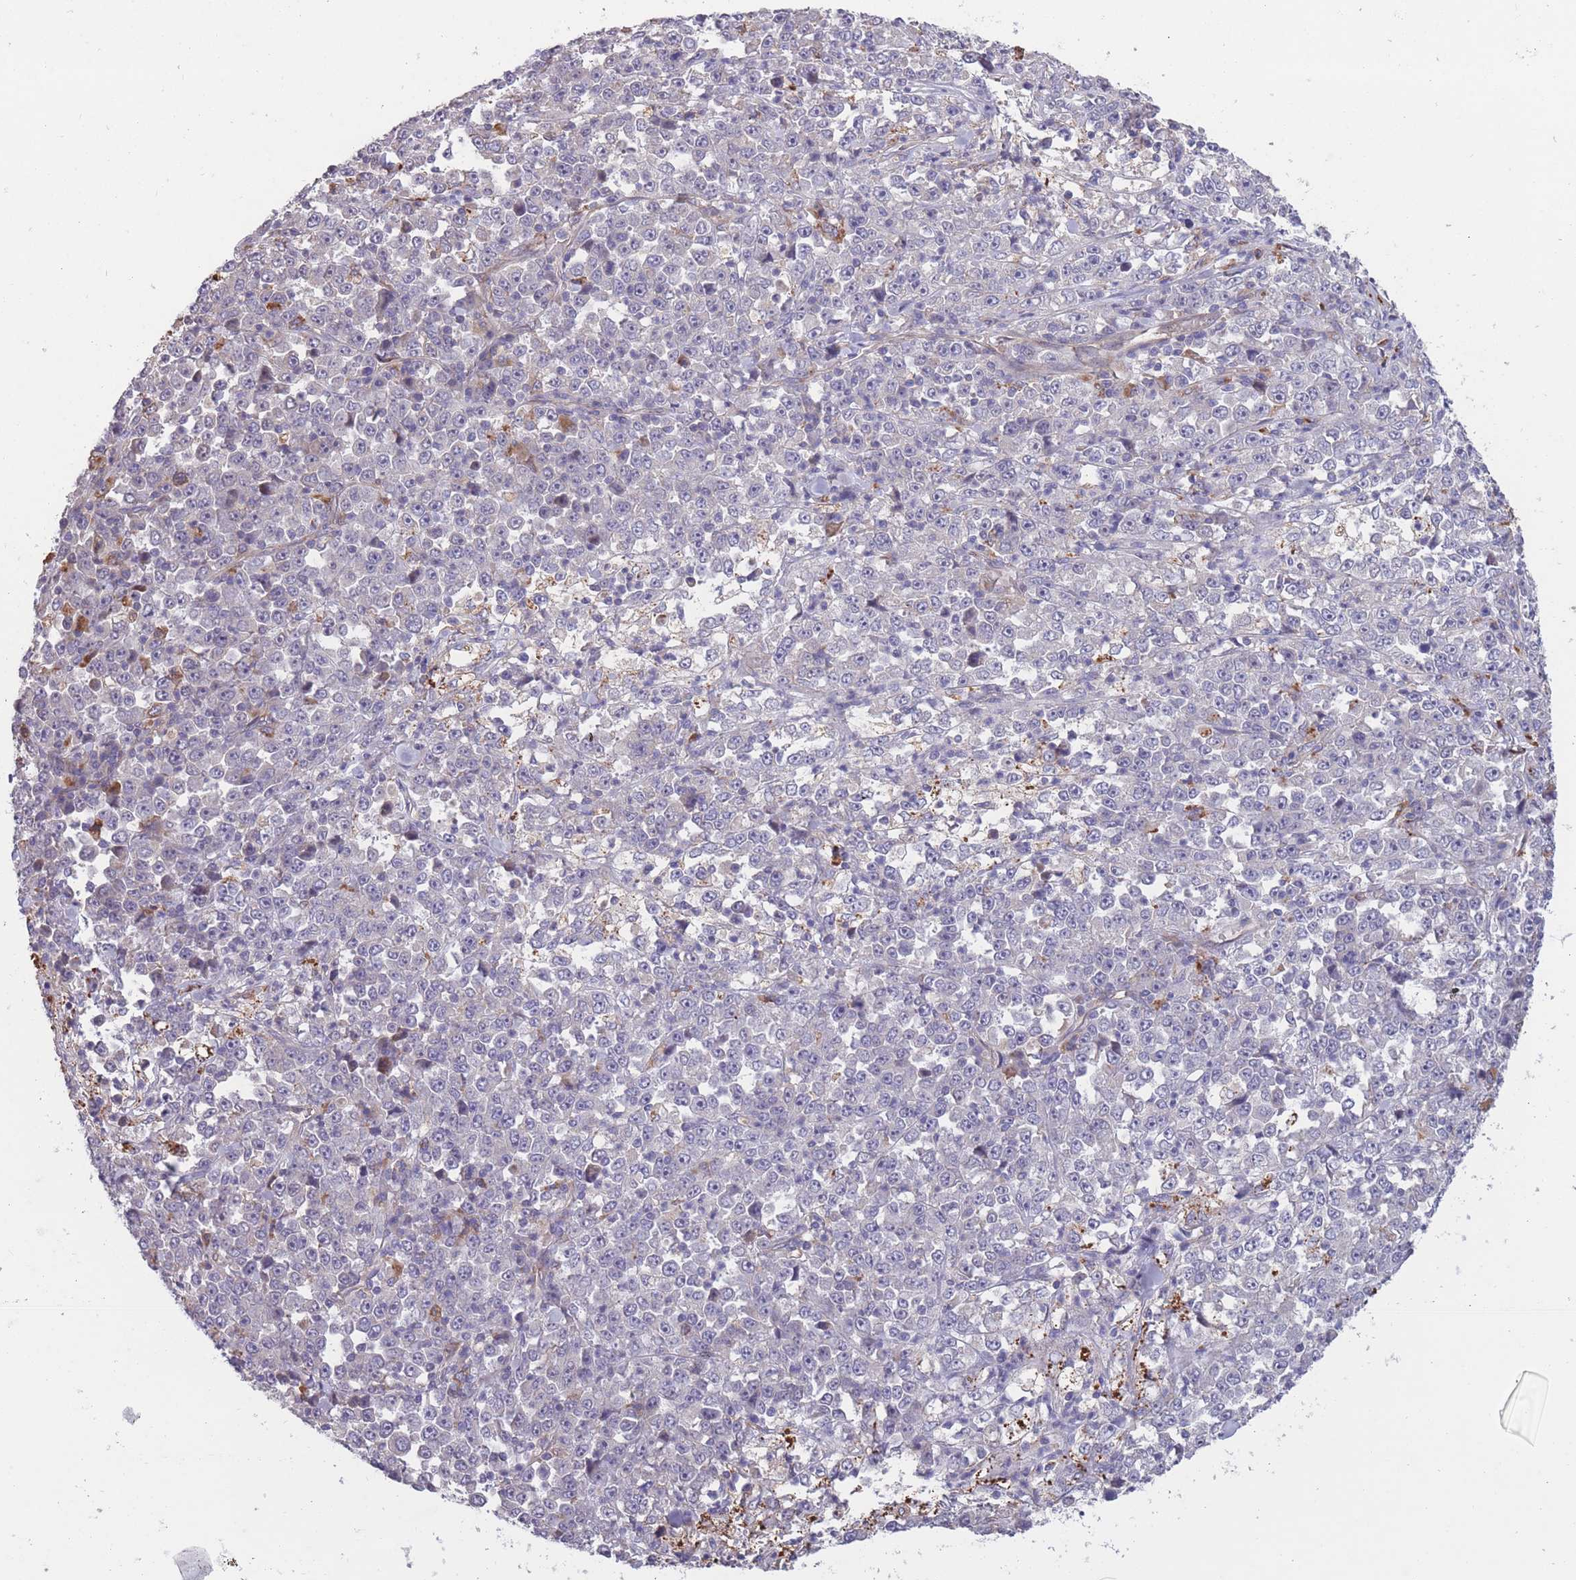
{"staining": {"intensity": "negative", "quantity": "none", "location": "none"}, "tissue": "stomach cancer", "cell_type": "Tumor cells", "image_type": "cancer", "snomed": [{"axis": "morphology", "description": "Normal tissue, NOS"}, {"axis": "morphology", "description": "Adenocarcinoma, NOS"}, {"axis": "topography", "description": "Stomach, upper"}, {"axis": "topography", "description": "Stomach"}], "caption": "DAB (3,3'-diaminobenzidine) immunohistochemical staining of adenocarcinoma (stomach) demonstrates no significant expression in tumor cells.", "gene": "ITPKC", "patient": {"sex": "male", "age": 59}}